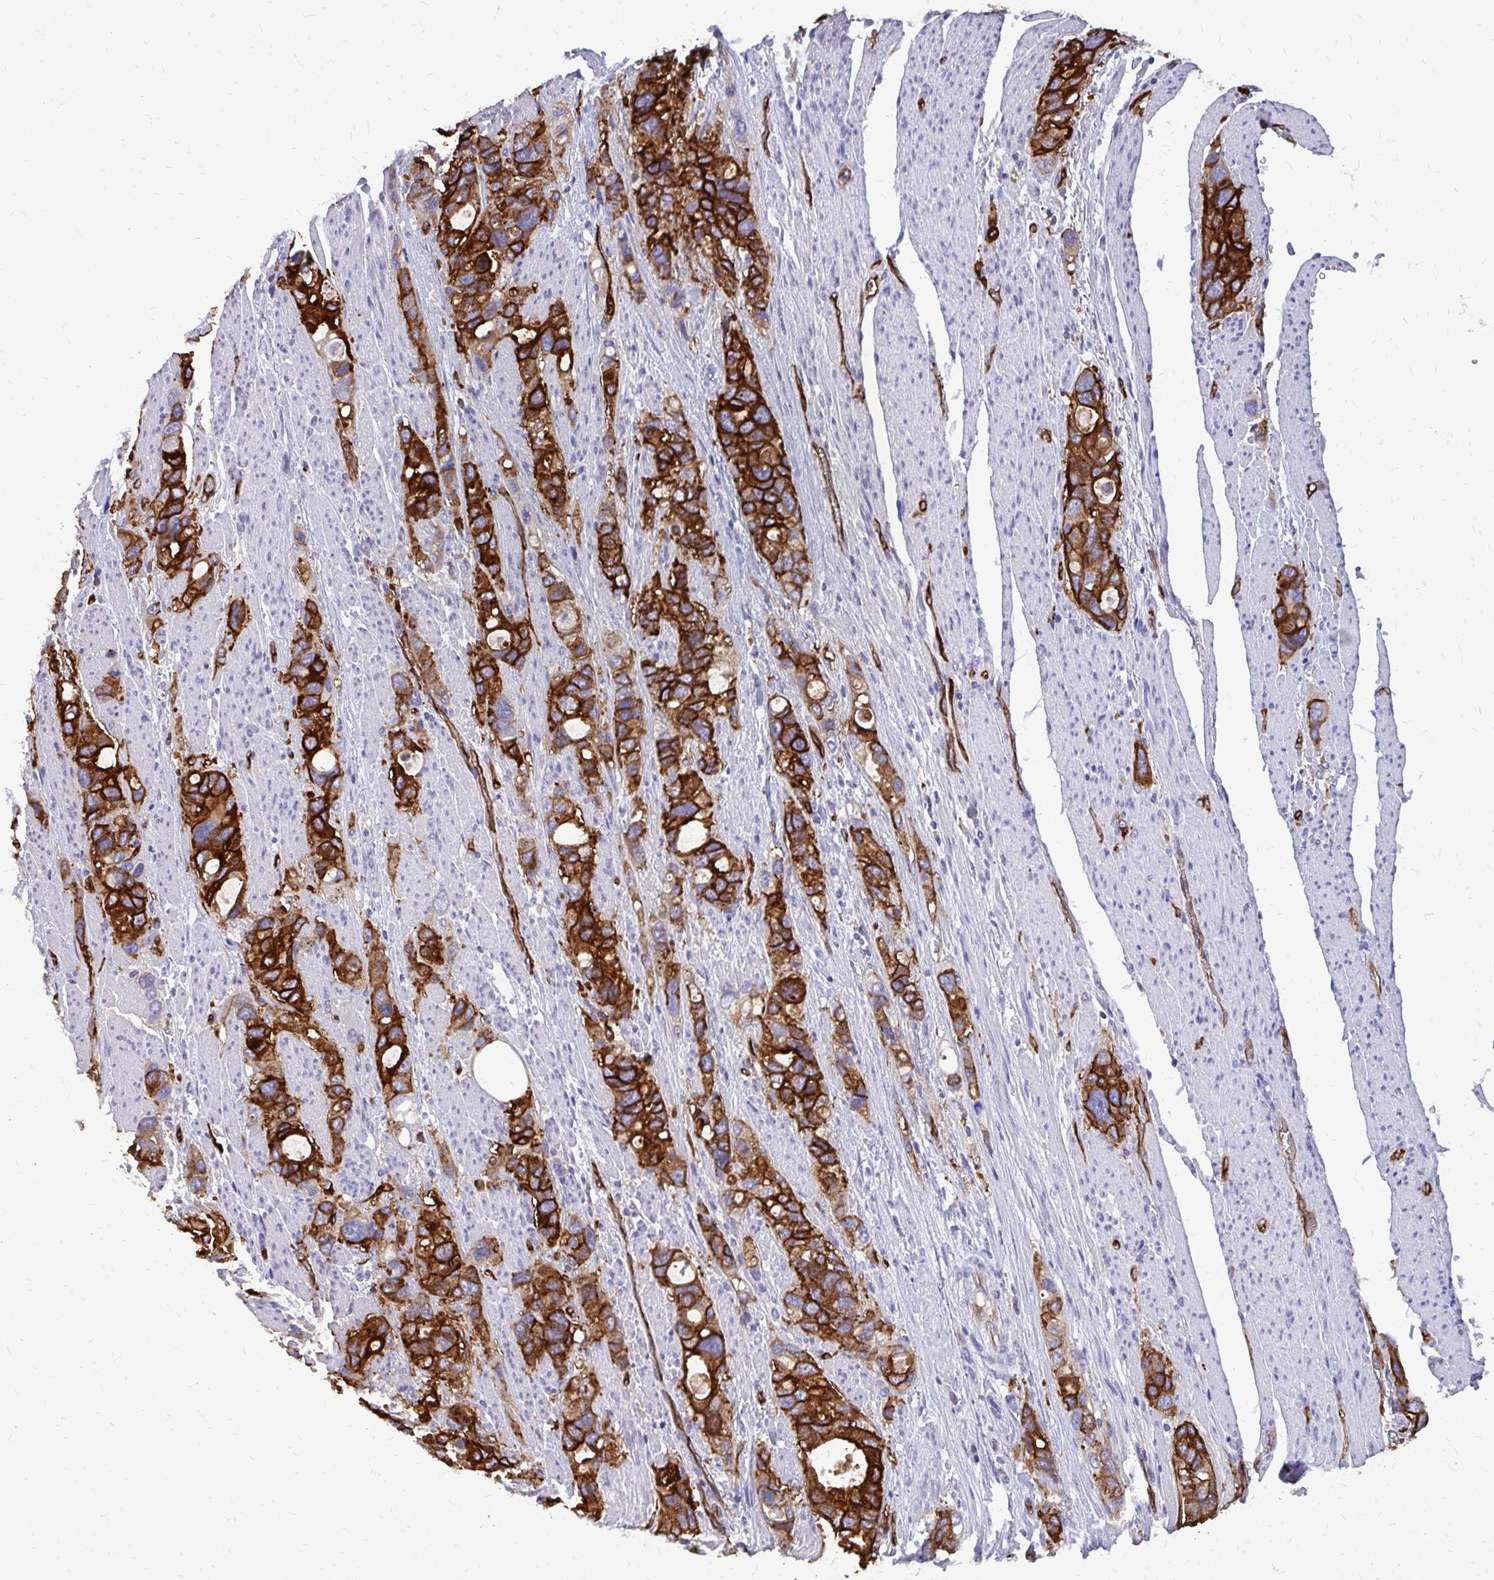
{"staining": {"intensity": "strong", "quantity": ">75%", "location": "cytoplasmic/membranous"}, "tissue": "stomach cancer", "cell_type": "Tumor cells", "image_type": "cancer", "snomed": [{"axis": "morphology", "description": "Adenocarcinoma, NOS"}, {"axis": "topography", "description": "Stomach, upper"}], "caption": "High-magnification brightfield microscopy of adenocarcinoma (stomach) stained with DAB (brown) and counterstained with hematoxylin (blue). tumor cells exhibit strong cytoplasmic/membranous staining is seen in about>75% of cells.", "gene": "MARCKSL1", "patient": {"sex": "female", "age": 81}}